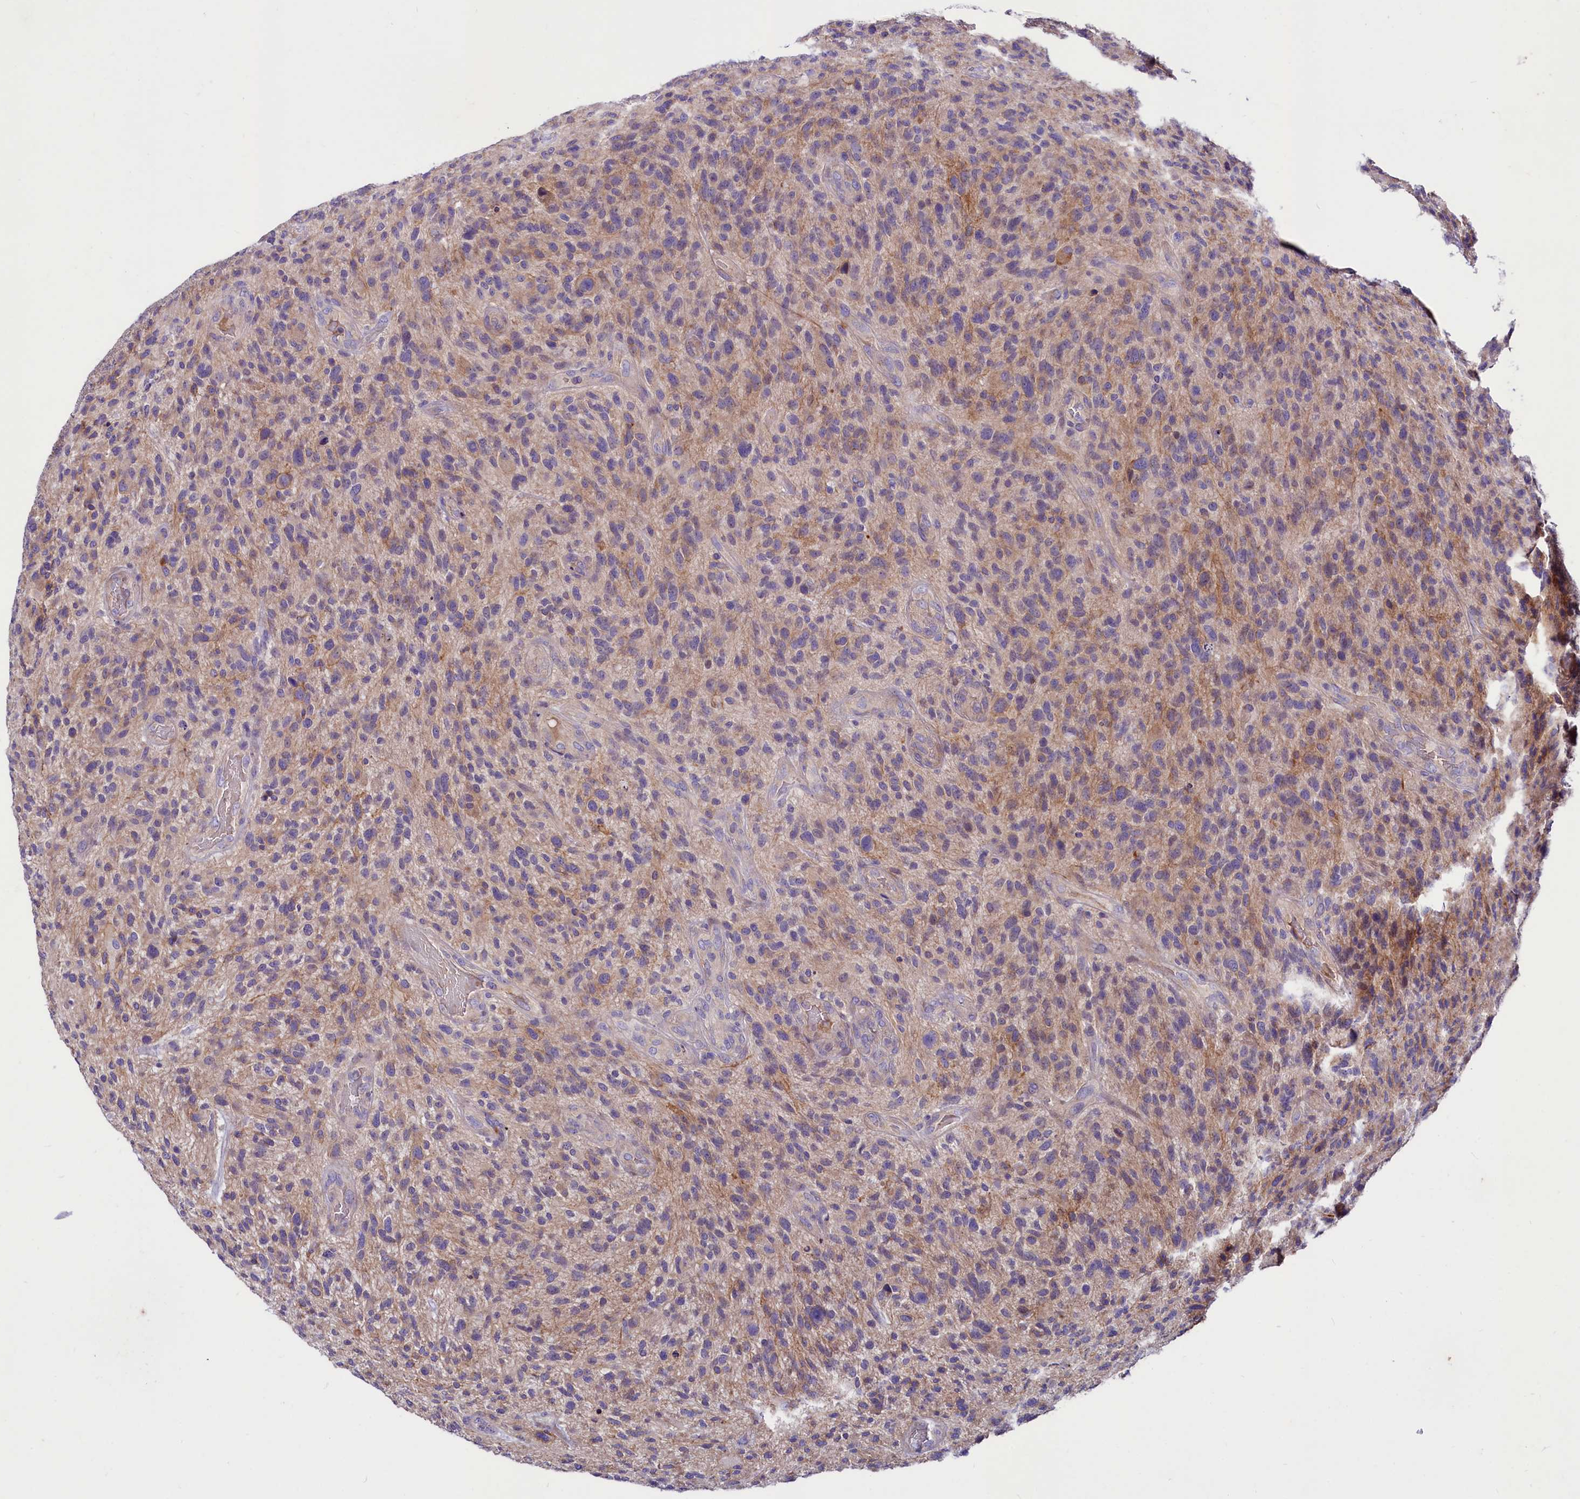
{"staining": {"intensity": "weak", "quantity": "<25%", "location": "cytoplasmic/membranous"}, "tissue": "glioma", "cell_type": "Tumor cells", "image_type": "cancer", "snomed": [{"axis": "morphology", "description": "Glioma, malignant, High grade"}, {"axis": "topography", "description": "Brain"}], "caption": "Protein analysis of glioma exhibits no significant expression in tumor cells.", "gene": "ABHD5", "patient": {"sex": "male", "age": 47}}